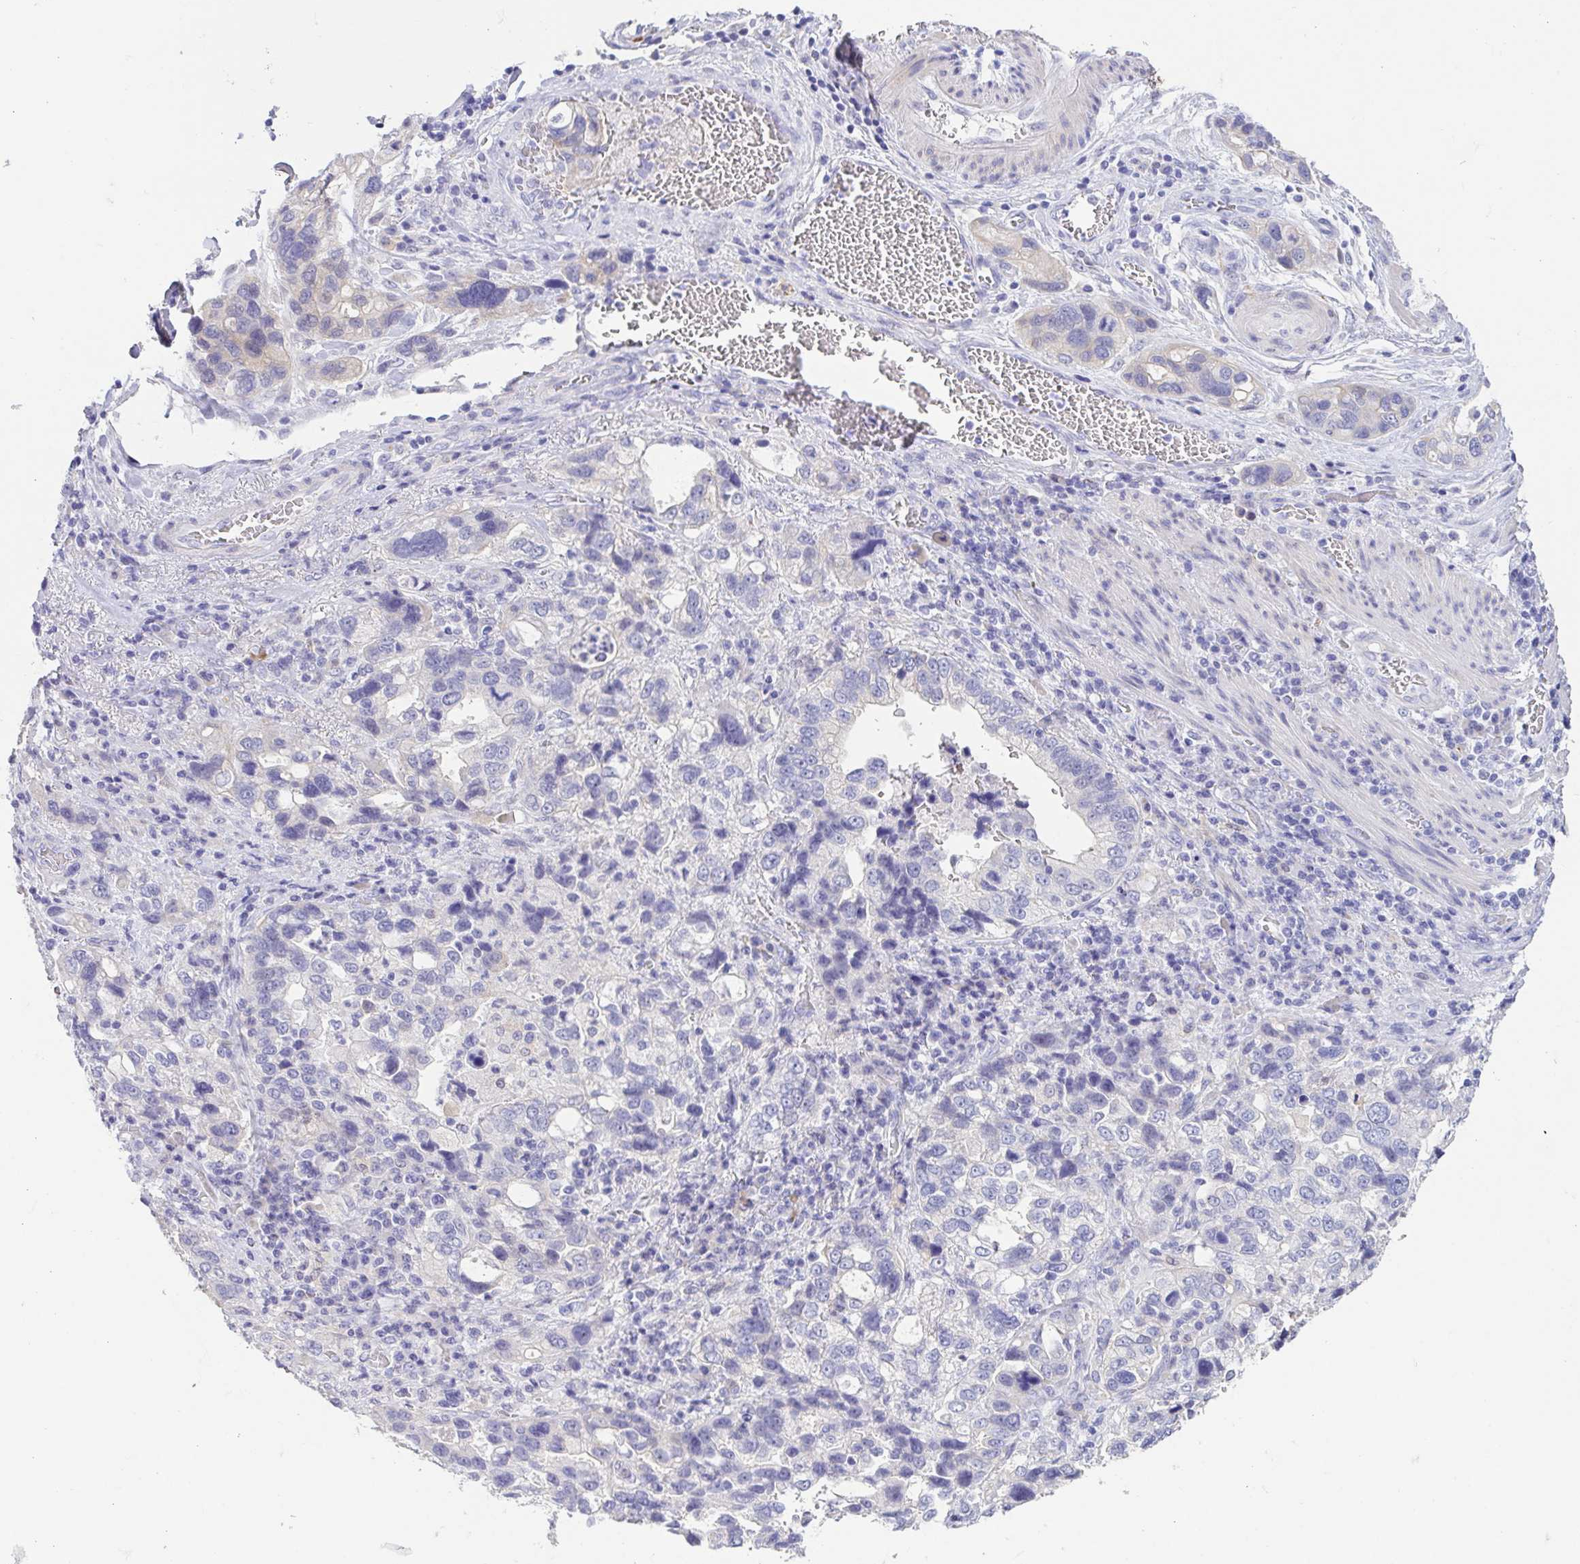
{"staining": {"intensity": "negative", "quantity": "none", "location": "none"}, "tissue": "stomach cancer", "cell_type": "Tumor cells", "image_type": "cancer", "snomed": [{"axis": "morphology", "description": "Adenocarcinoma, NOS"}, {"axis": "topography", "description": "Stomach, upper"}], "caption": "A high-resolution histopathology image shows immunohistochemistry staining of stomach cancer, which reveals no significant expression in tumor cells. The staining is performed using DAB brown chromogen with nuclei counter-stained in using hematoxylin.", "gene": "FABP3", "patient": {"sex": "female", "age": 81}}